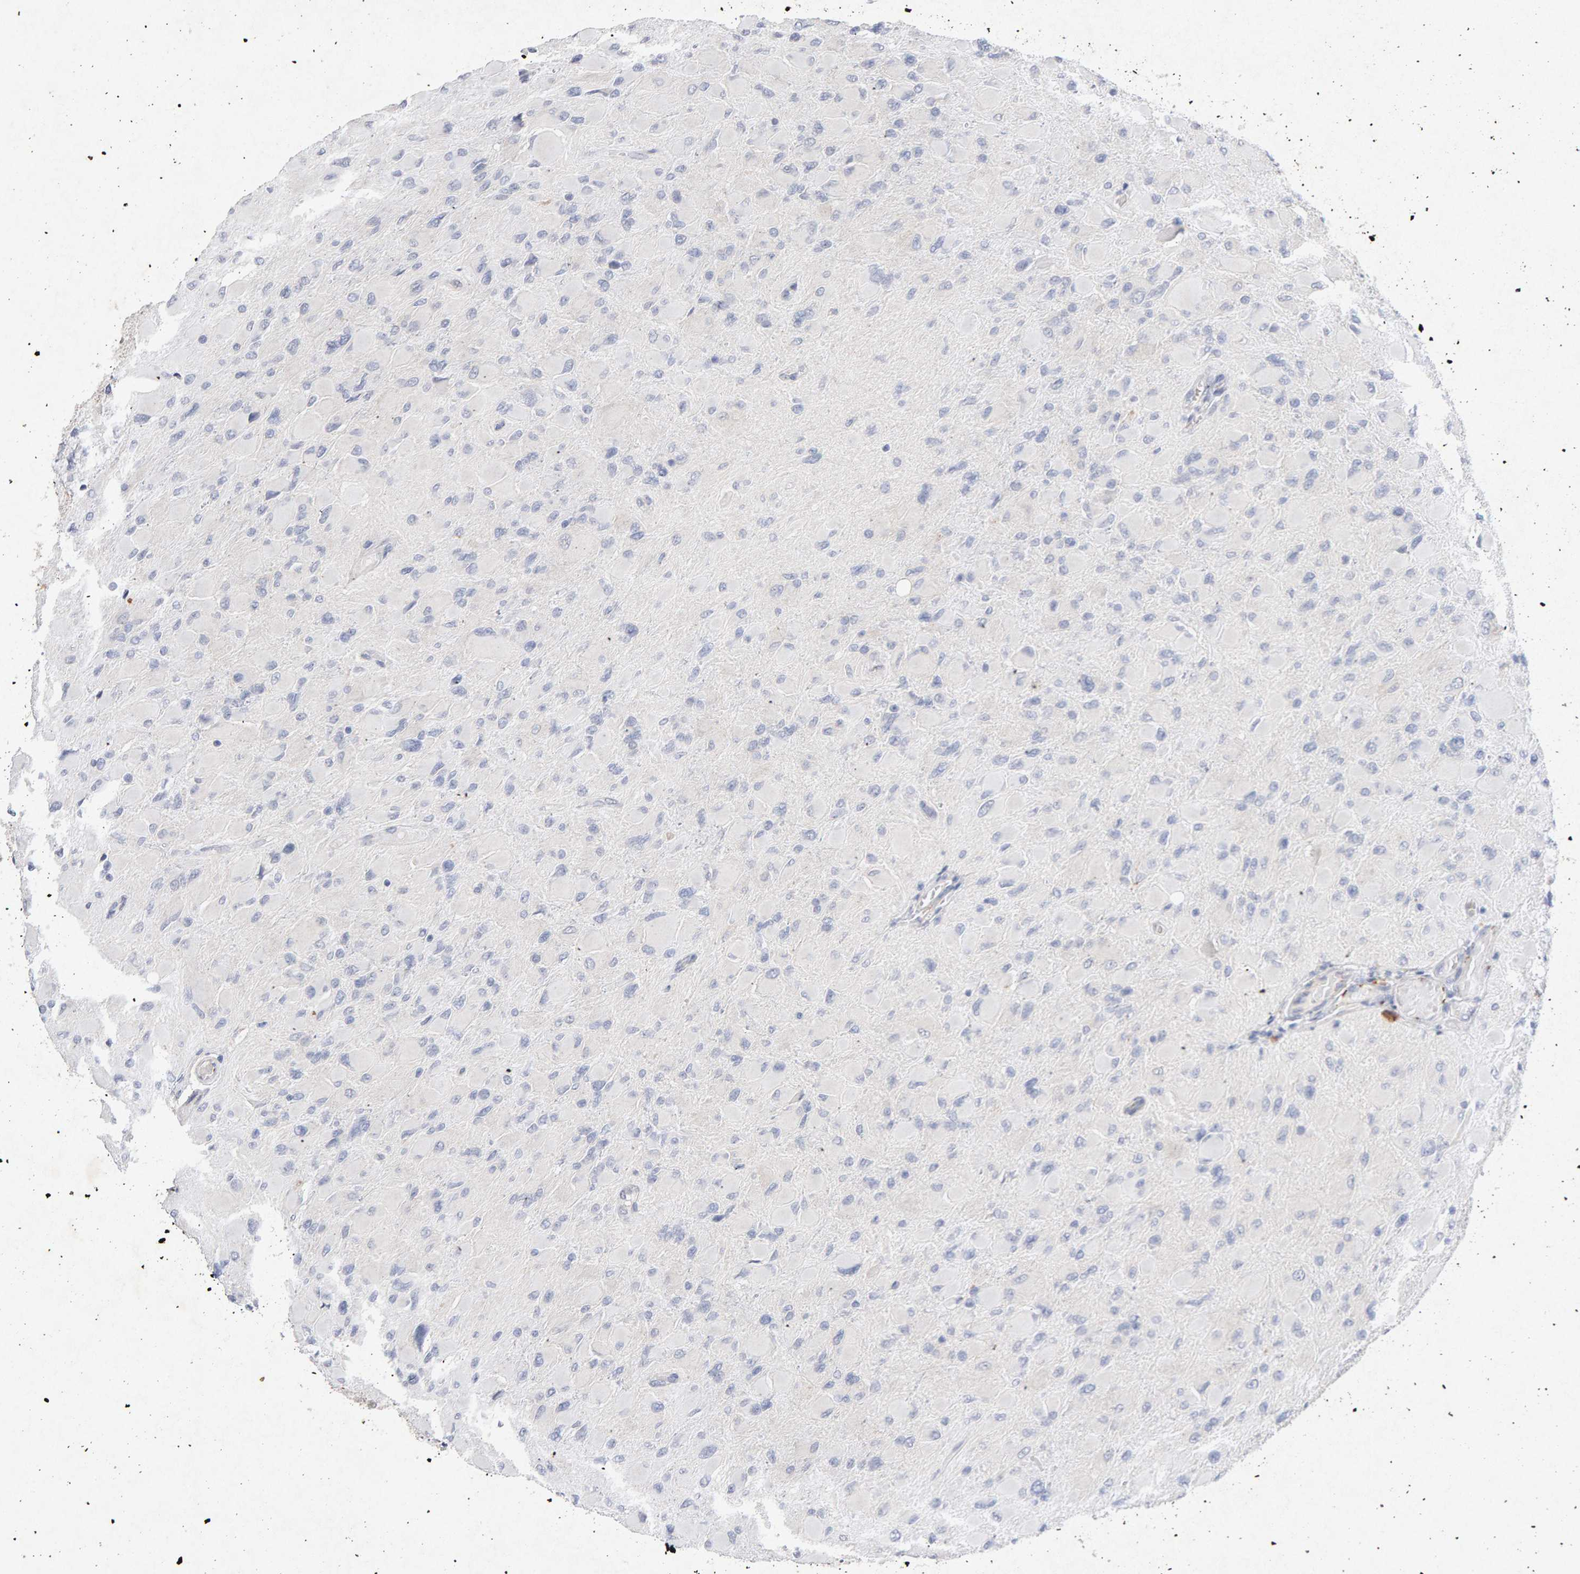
{"staining": {"intensity": "negative", "quantity": "none", "location": "none"}, "tissue": "glioma", "cell_type": "Tumor cells", "image_type": "cancer", "snomed": [{"axis": "morphology", "description": "Glioma, malignant, High grade"}, {"axis": "topography", "description": "Cerebral cortex"}], "caption": "This is an immunohistochemistry micrograph of glioma. There is no positivity in tumor cells.", "gene": "PTPRM", "patient": {"sex": "female", "age": 36}}